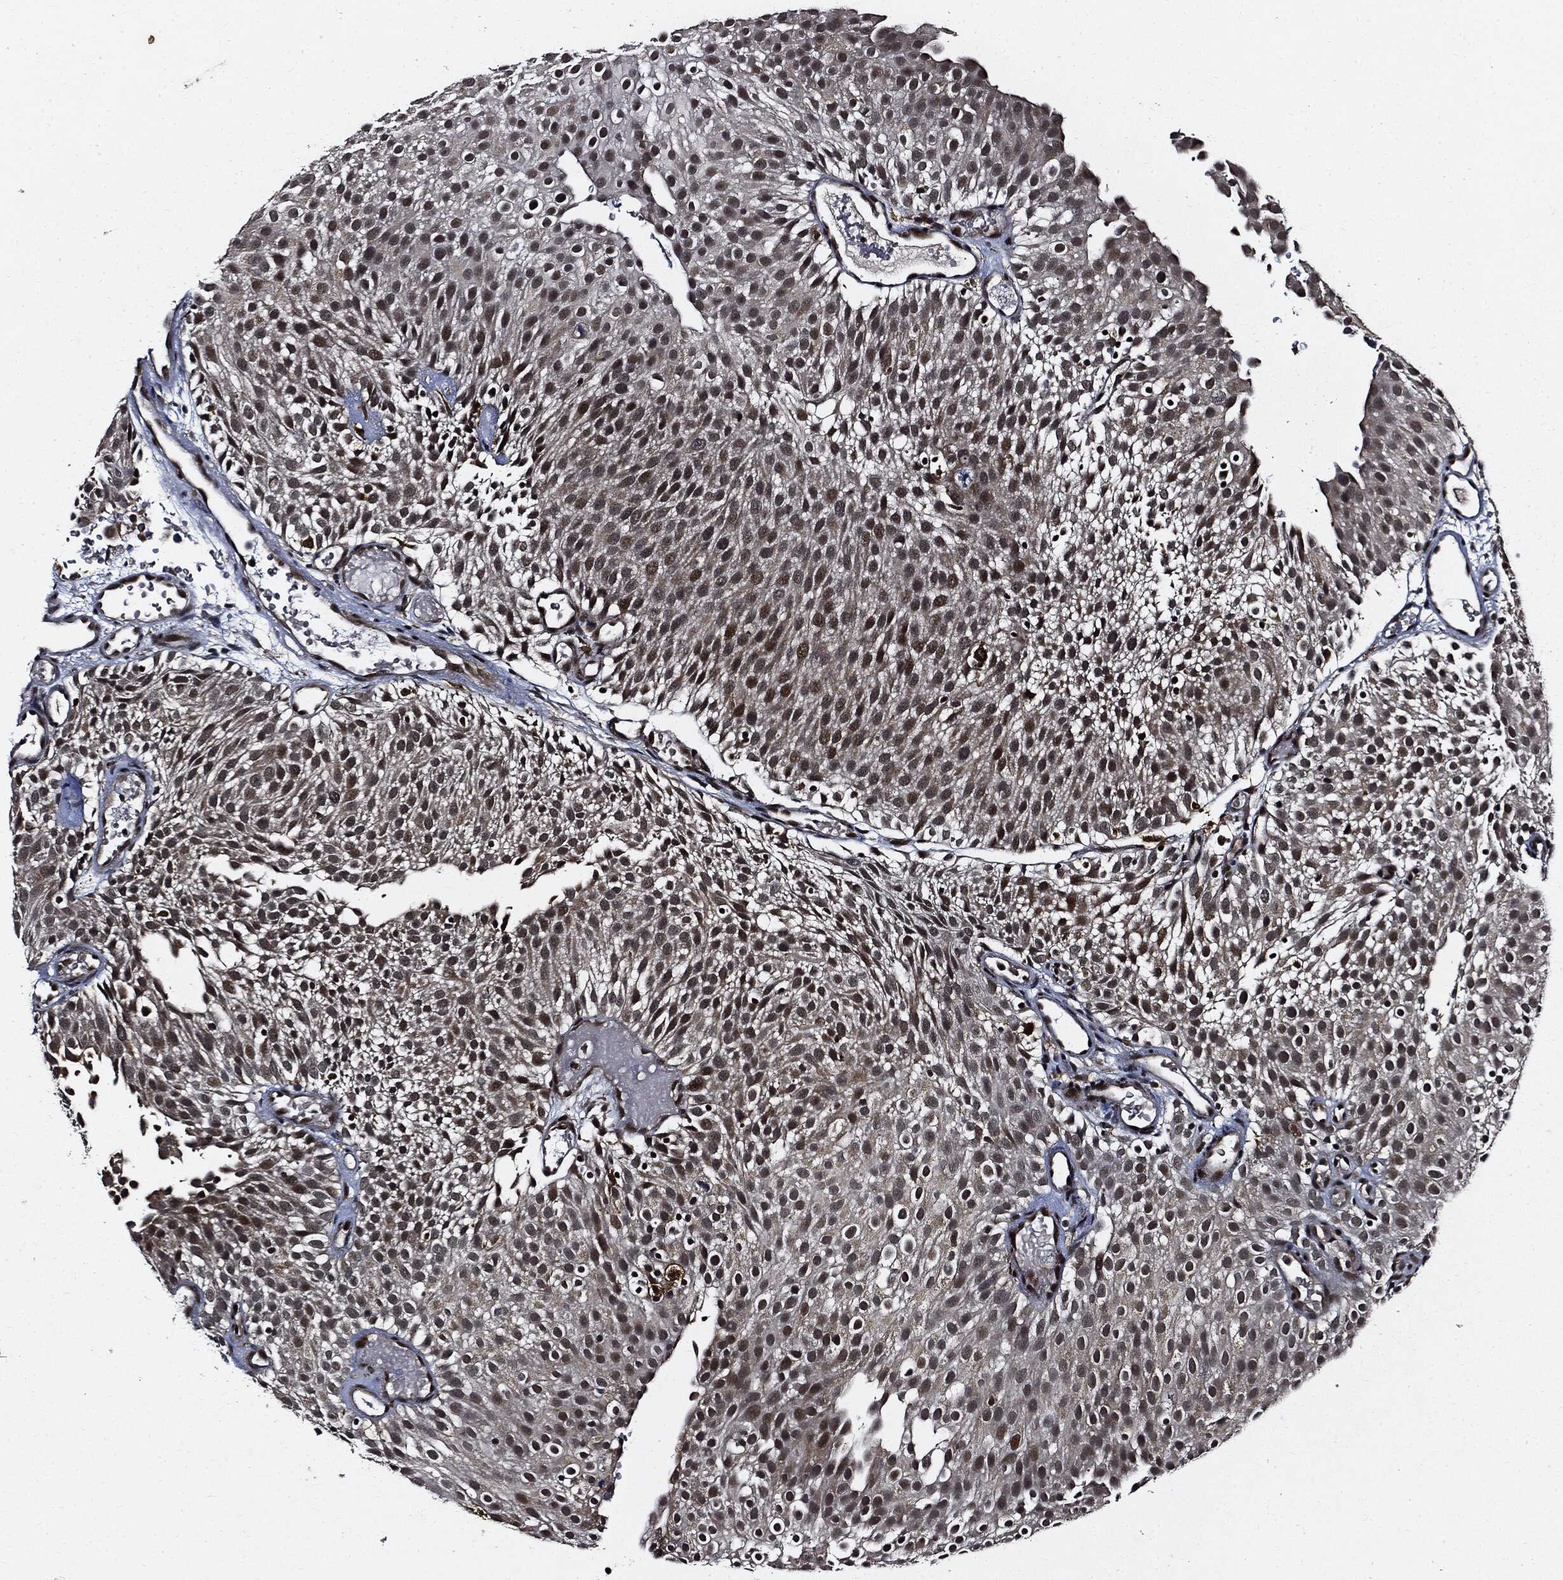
{"staining": {"intensity": "moderate", "quantity": "<25%", "location": "nuclear"}, "tissue": "urothelial cancer", "cell_type": "Tumor cells", "image_type": "cancer", "snomed": [{"axis": "morphology", "description": "Urothelial carcinoma, Low grade"}, {"axis": "topography", "description": "Urinary bladder"}], "caption": "Urothelial cancer stained with a protein marker displays moderate staining in tumor cells.", "gene": "SUGT1", "patient": {"sex": "male", "age": 78}}